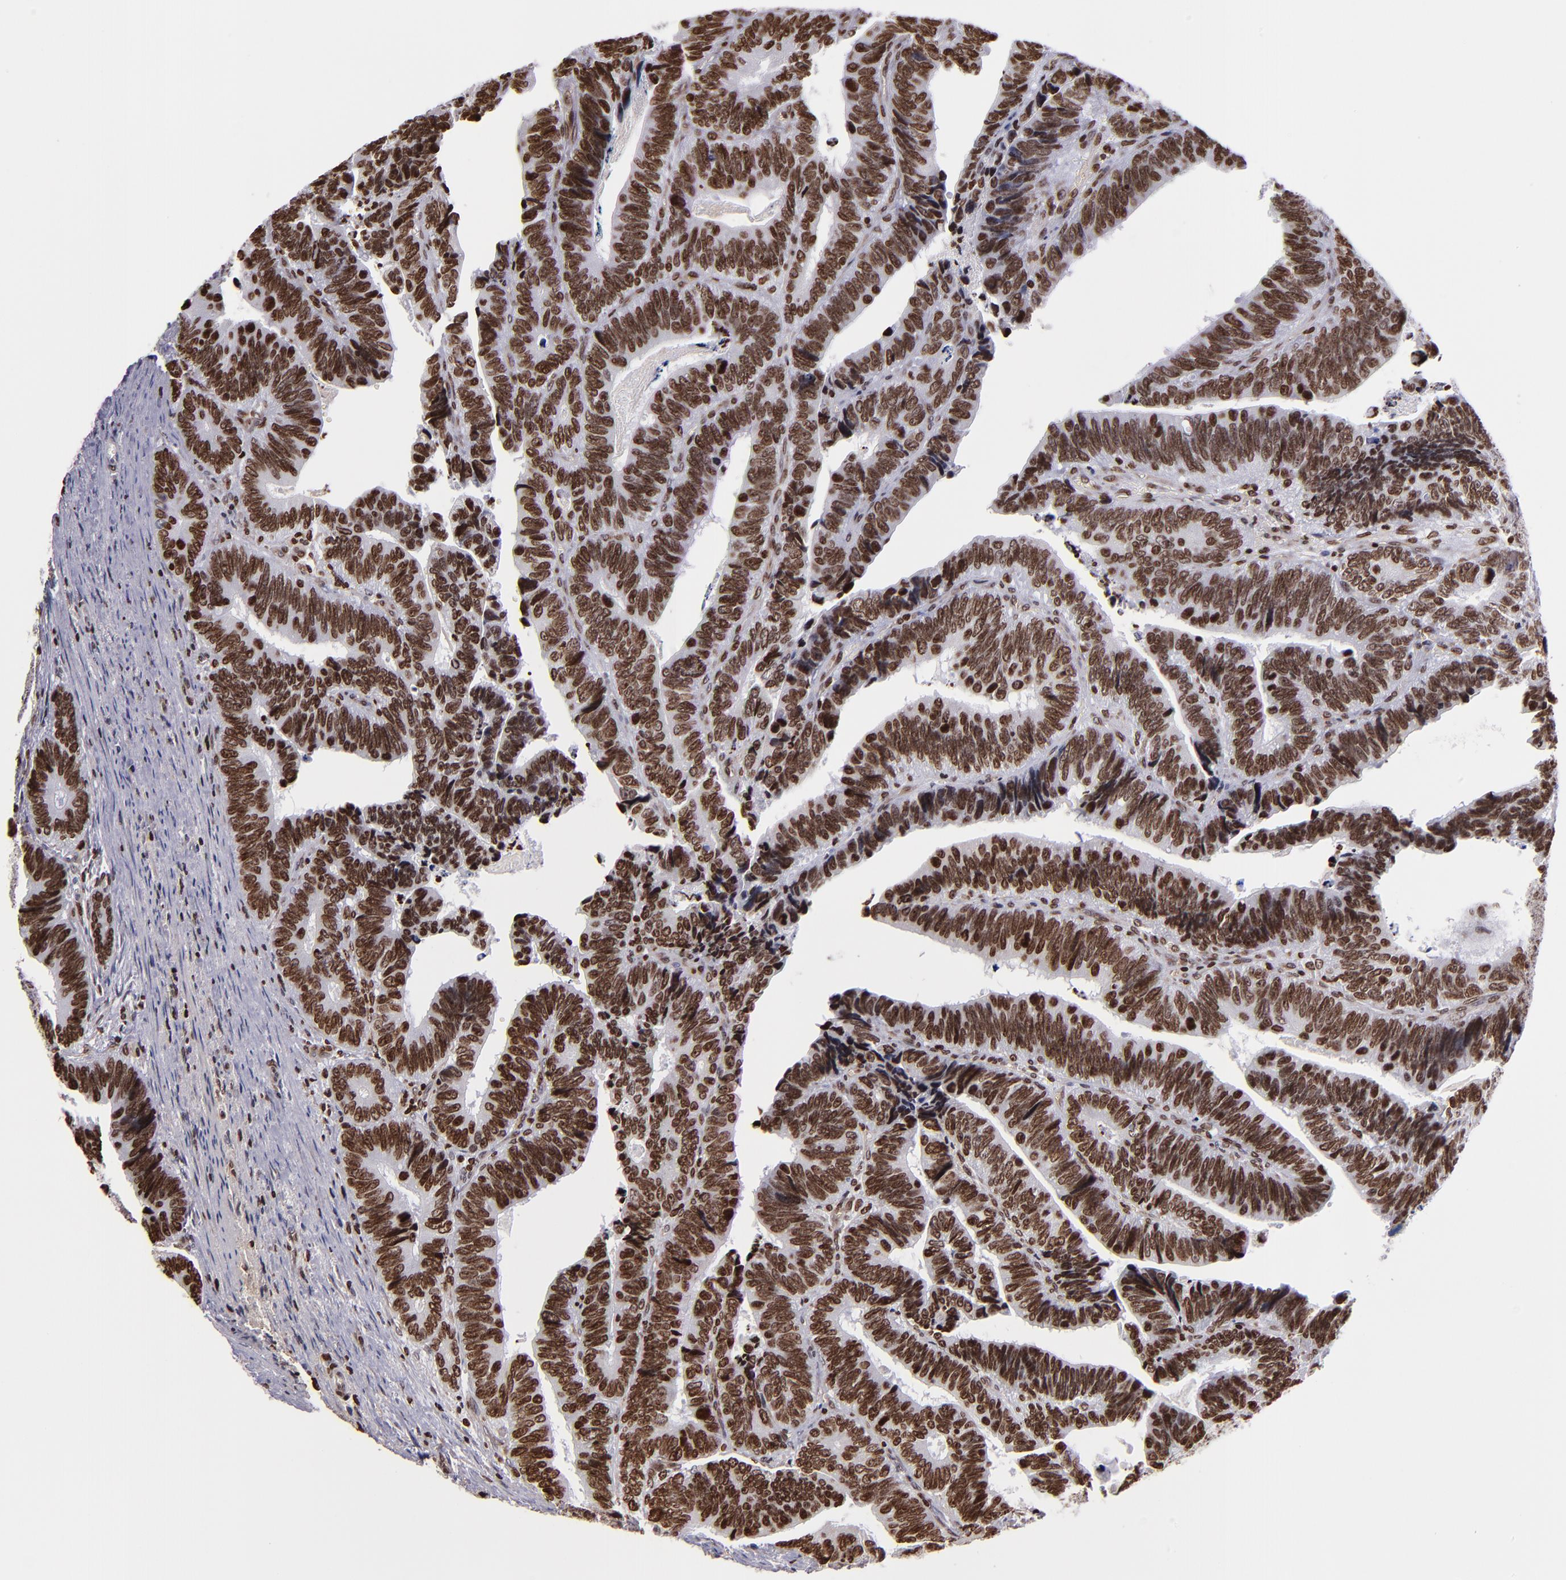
{"staining": {"intensity": "strong", "quantity": ">75%", "location": "nuclear"}, "tissue": "colorectal cancer", "cell_type": "Tumor cells", "image_type": "cancer", "snomed": [{"axis": "morphology", "description": "Adenocarcinoma, NOS"}, {"axis": "topography", "description": "Colon"}], "caption": "Tumor cells exhibit high levels of strong nuclear expression in about >75% of cells in colorectal cancer (adenocarcinoma).", "gene": "CDKL5", "patient": {"sex": "male", "age": 72}}